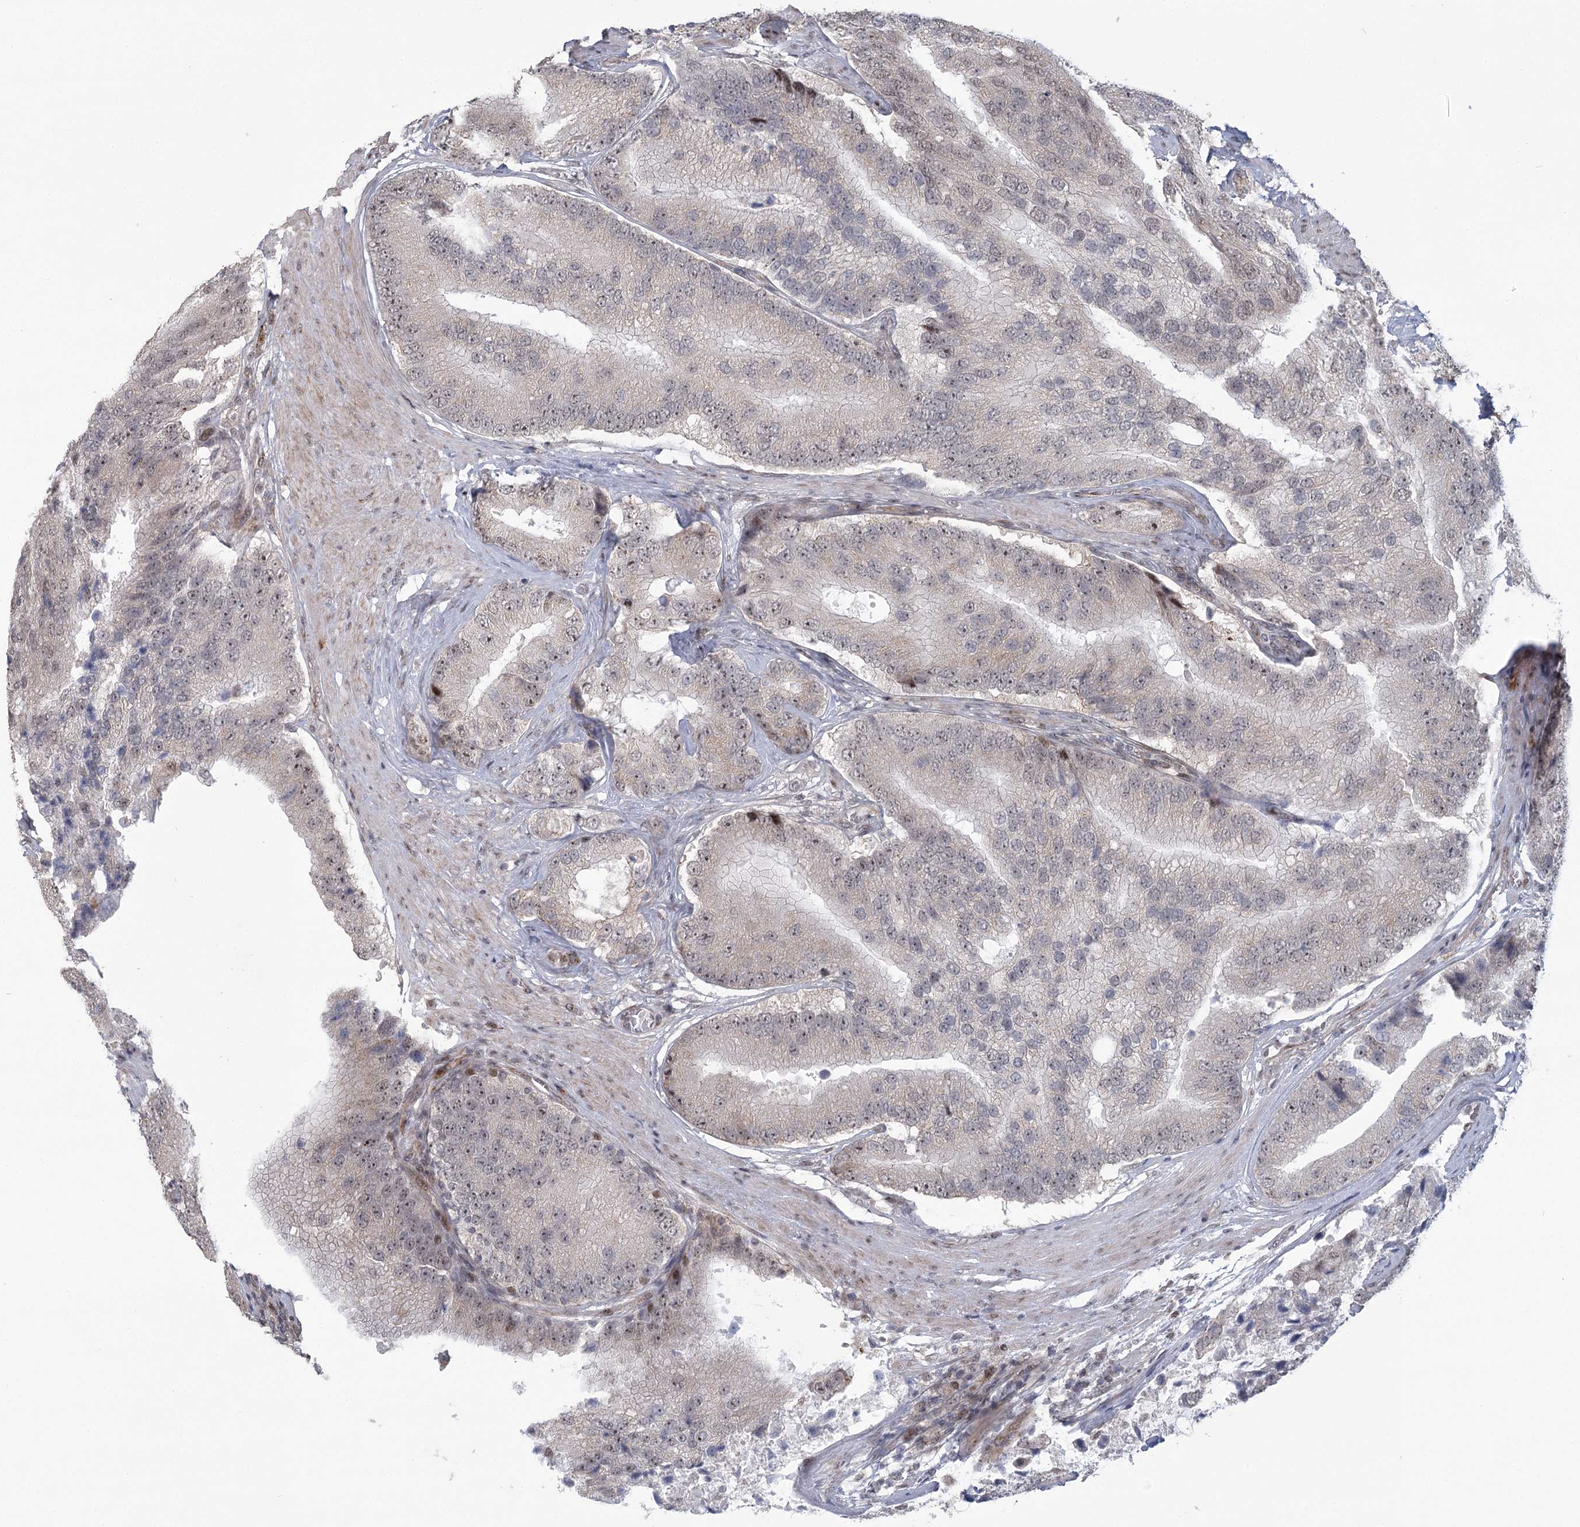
{"staining": {"intensity": "weak", "quantity": "<25%", "location": "nuclear"}, "tissue": "prostate cancer", "cell_type": "Tumor cells", "image_type": "cancer", "snomed": [{"axis": "morphology", "description": "Adenocarcinoma, High grade"}, {"axis": "topography", "description": "Prostate"}], "caption": "Immunohistochemical staining of high-grade adenocarcinoma (prostate) exhibits no significant expression in tumor cells.", "gene": "PARM1", "patient": {"sex": "male", "age": 70}}